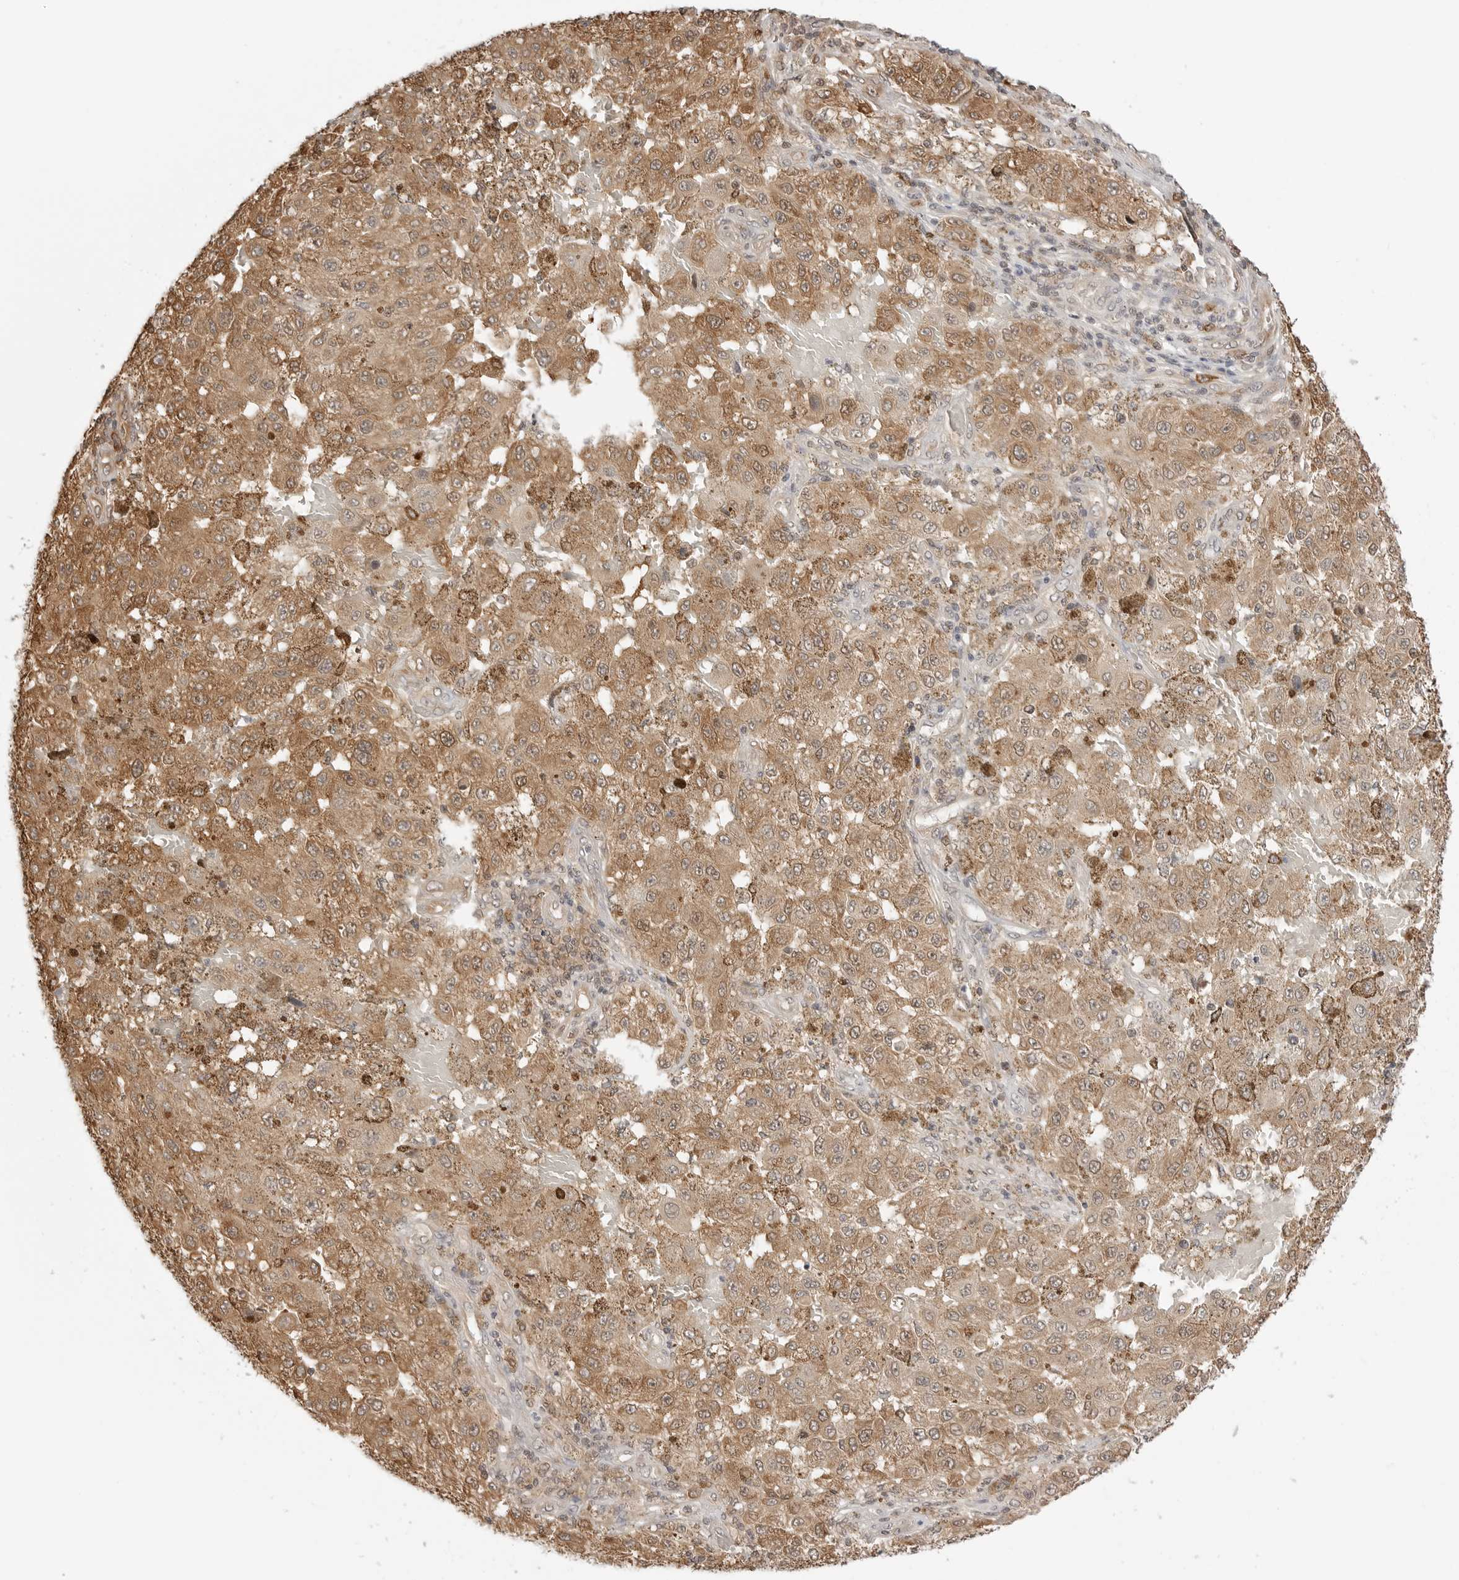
{"staining": {"intensity": "moderate", "quantity": ">75%", "location": "cytoplasmic/membranous"}, "tissue": "melanoma", "cell_type": "Tumor cells", "image_type": "cancer", "snomed": [{"axis": "morphology", "description": "Malignant melanoma, NOS"}, {"axis": "topography", "description": "Skin"}], "caption": "About >75% of tumor cells in human malignant melanoma display moderate cytoplasmic/membranous protein positivity as visualized by brown immunohistochemical staining.", "gene": "NUDC", "patient": {"sex": "female", "age": 64}}